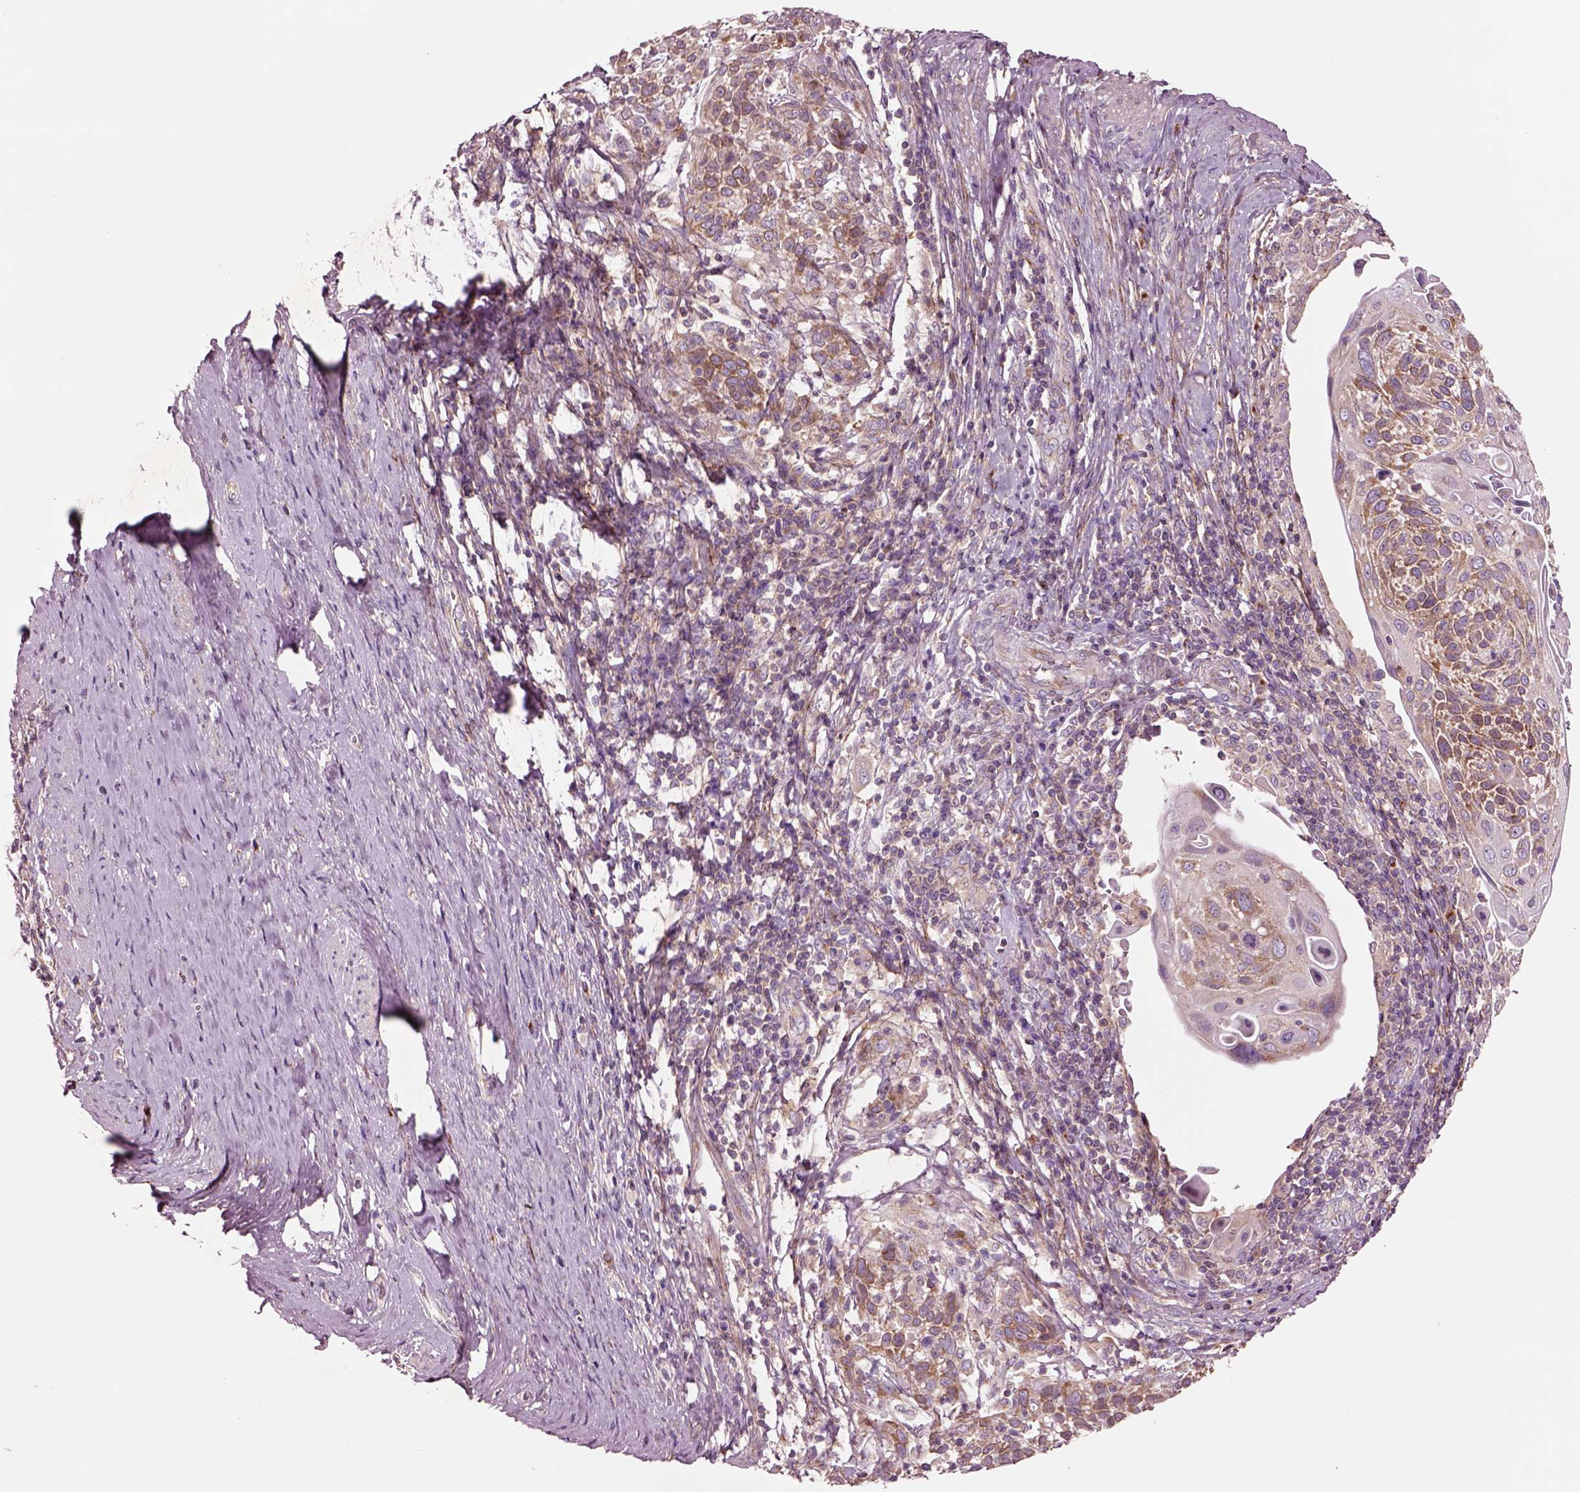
{"staining": {"intensity": "moderate", "quantity": ">75%", "location": "cytoplasmic/membranous"}, "tissue": "cervical cancer", "cell_type": "Tumor cells", "image_type": "cancer", "snomed": [{"axis": "morphology", "description": "Squamous cell carcinoma, NOS"}, {"axis": "topography", "description": "Cervix"}], "caption": "Human cervical squamous cell carcinoma stained for a protein (brown) demonstrates moderate cytoplasmic/membranous positive expression in approximately >75% of tumor cells.", "gene": "SEC23A", "patient": {"sex": "female", "age": 61}}